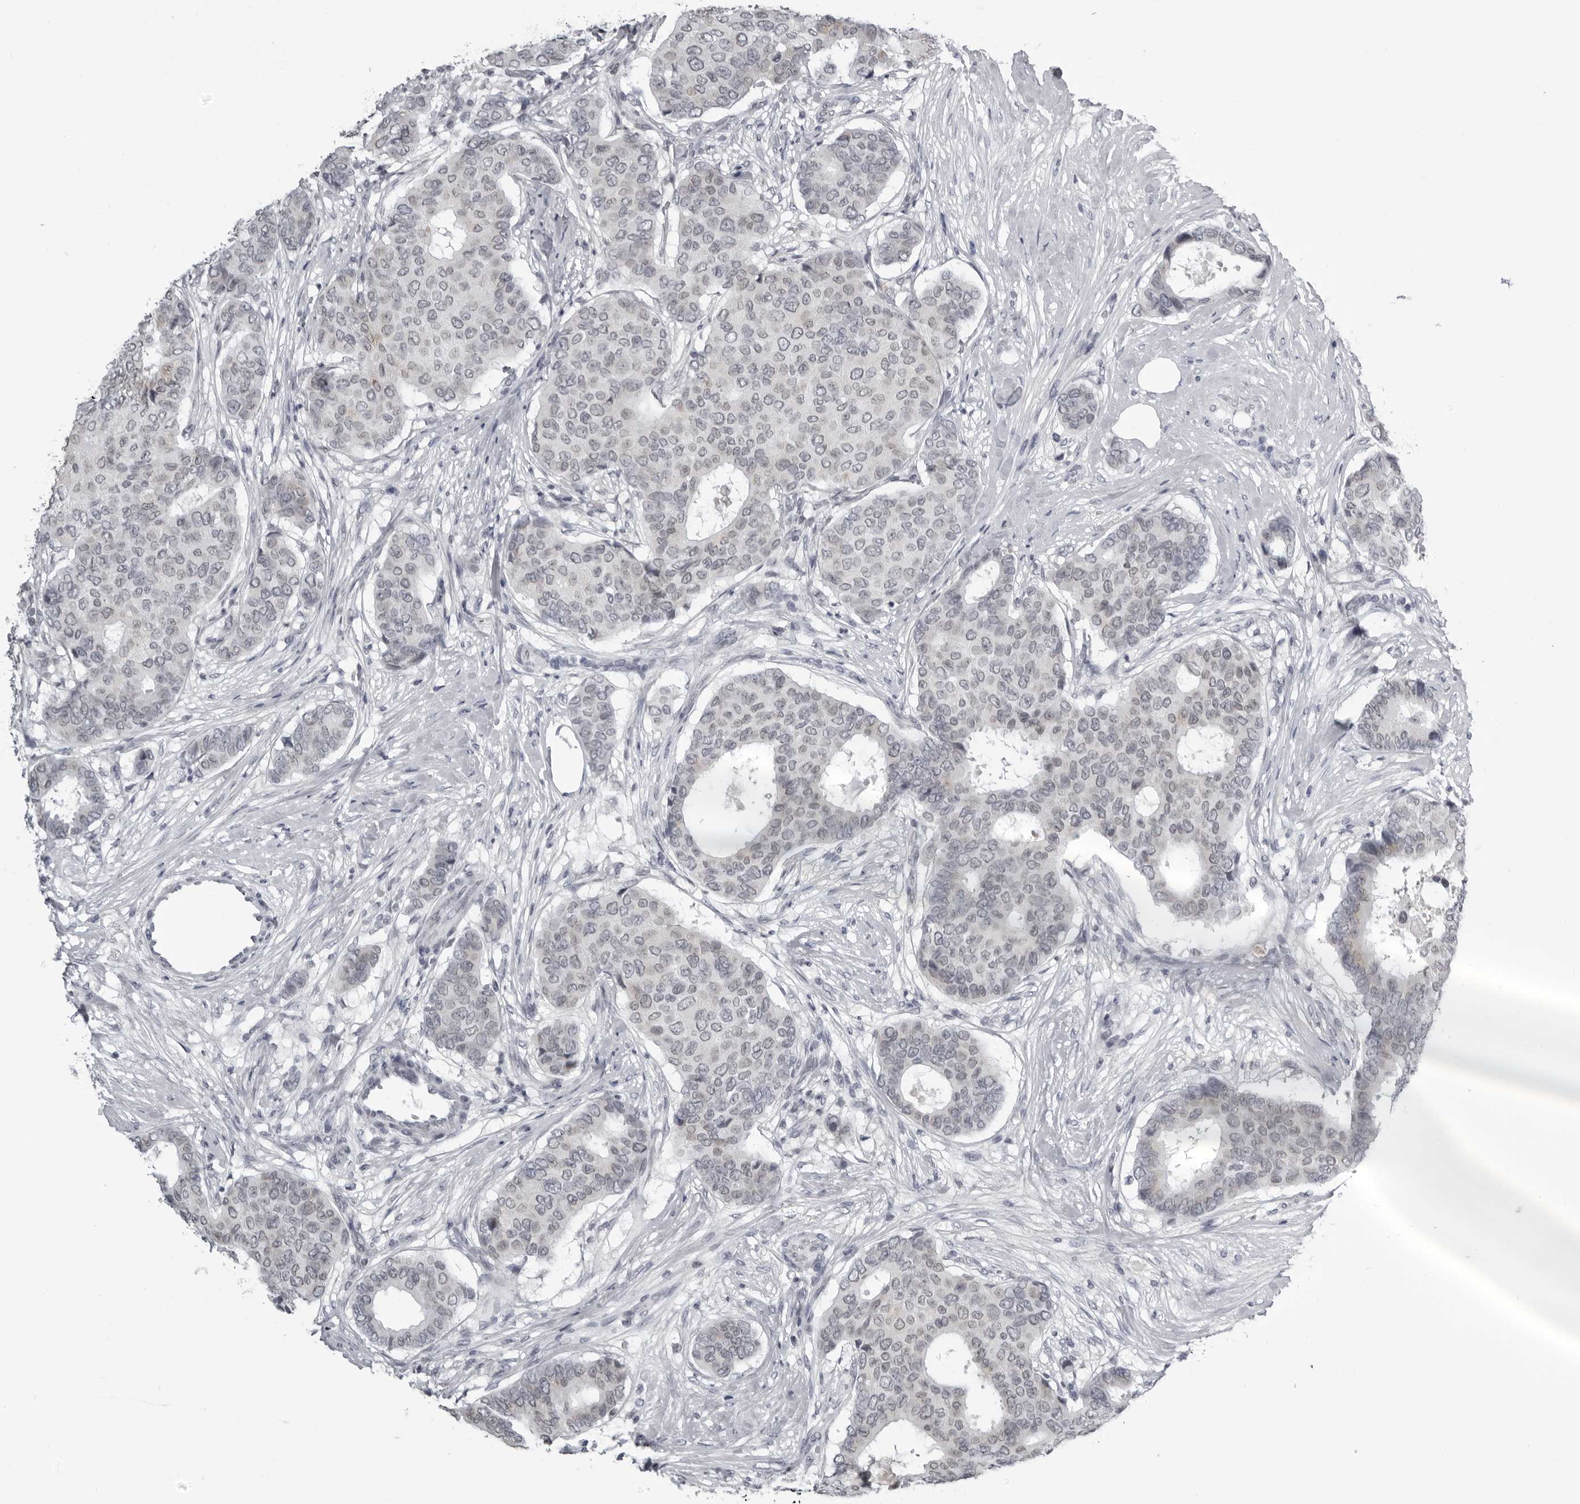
{"staining": {"intensity": "negative", "quantity": "none", "location": "none"}, "tissue": "breast cancer", "cell_type": "Tumor cells", "image_type": "cancer", "snomed": [{"axis": "morphology", "description": "Duct carcinoma"}, {"axis": "topography", "description": "Breast"}], "caption": "The IHC image has no significant positivity in tumor cells of breast infiltrating ductal carcinoma tissue. The staining is performed using DAB brown chromogen with nuclei counter-stained in using hematoxylin.", "gene": "RTCA", "patient": {"sex": "female", "age": 75}}